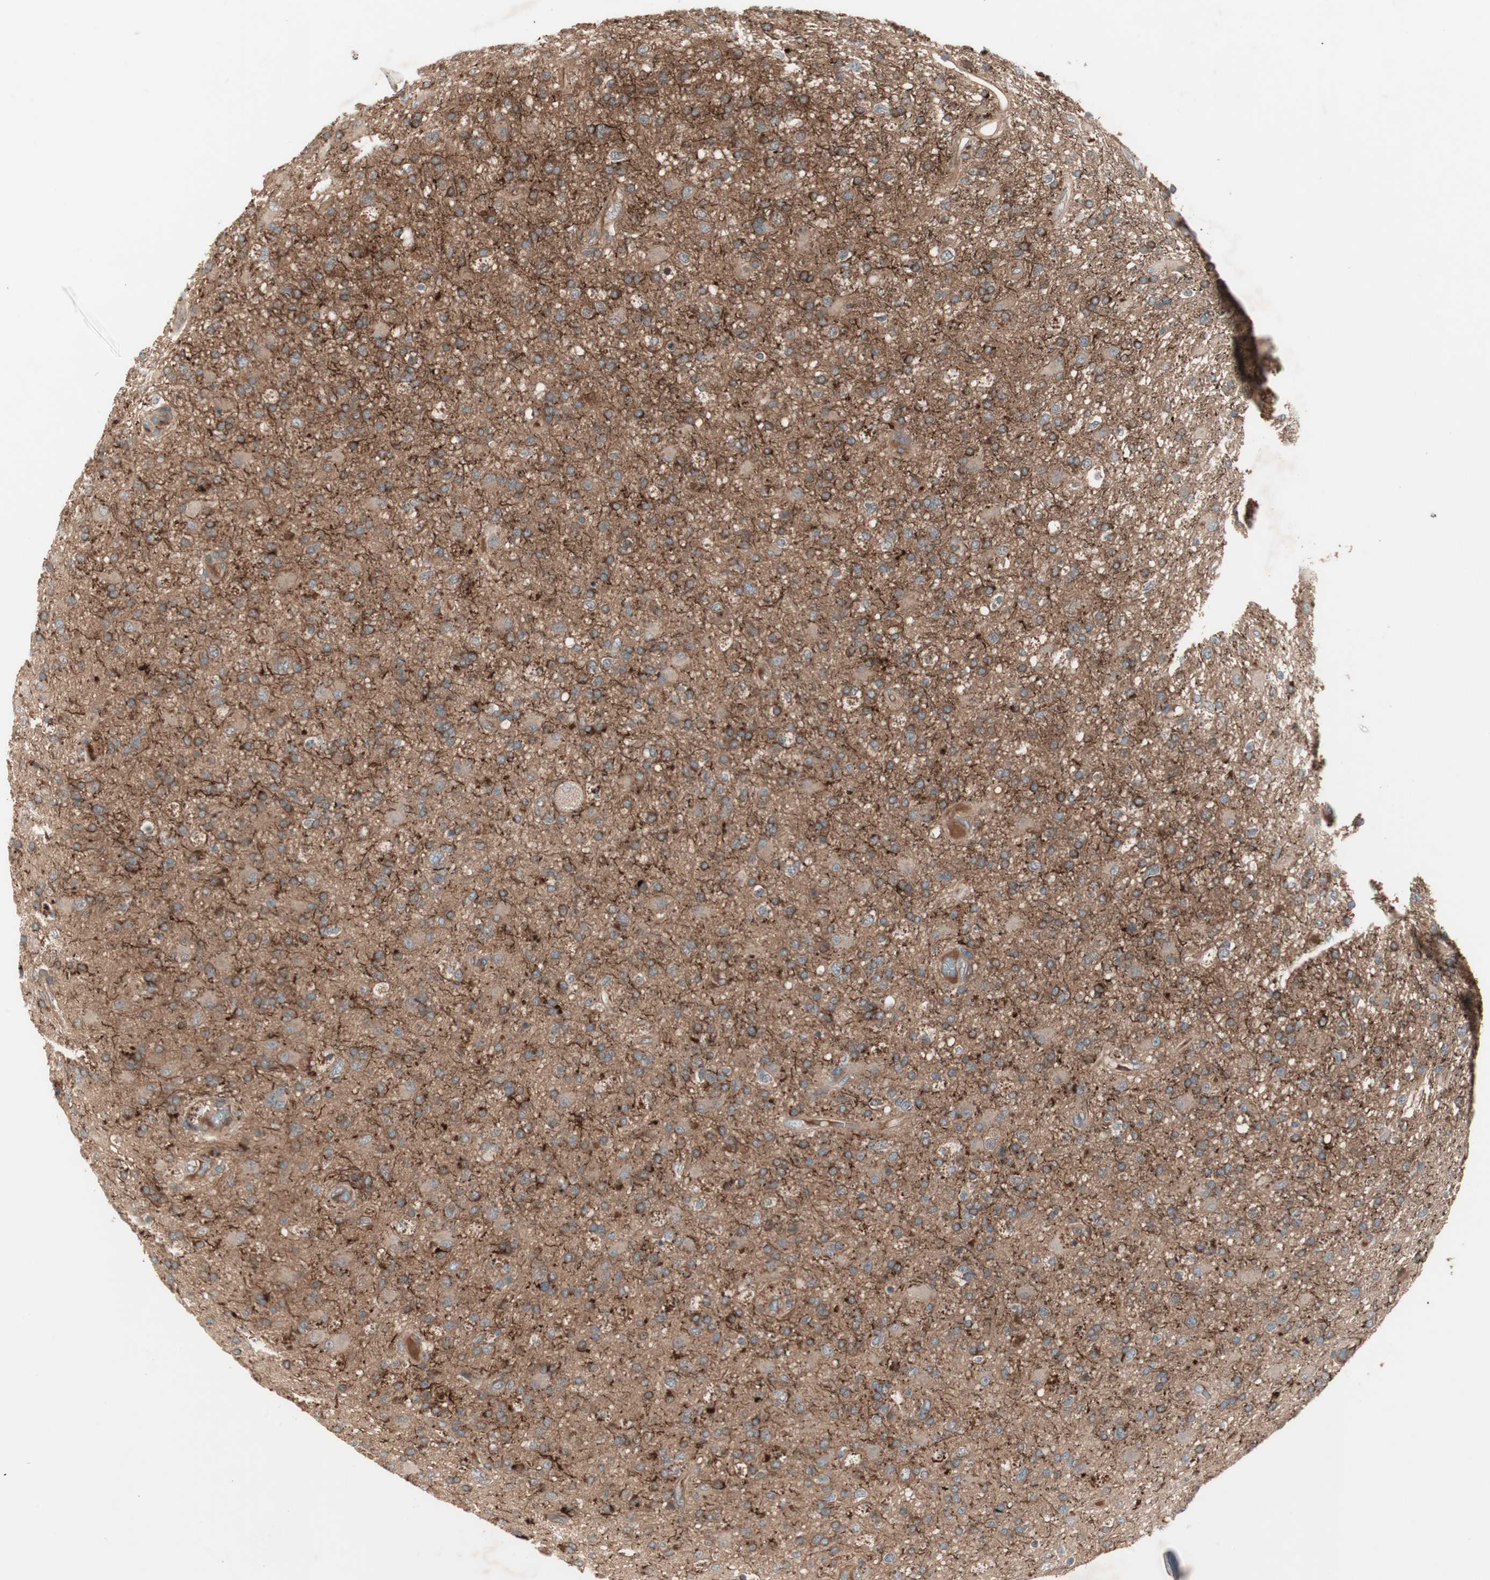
{"staining": {"intensity": "strong", "quantity": ">75%", "location": "cytoplasmic/membranous"}, "tissue": "glioma", "cell_type": "Tumor cells", "image_type": "cancer", "snomed": [{"axis": "morphology", "description": "Glioma, malignant, High grade"}, {"axis": "topography", "description": "Brain"}], "caption": "Glioma stained with DAB (3,3'-diaminobenzidine) immunohistochemistry displays high levels of strong cytoplasmic/membranous expression in approximately >75% of tumor cells.", "gene": "TFPI", "patient": {"sex": "male", "age": 33}}